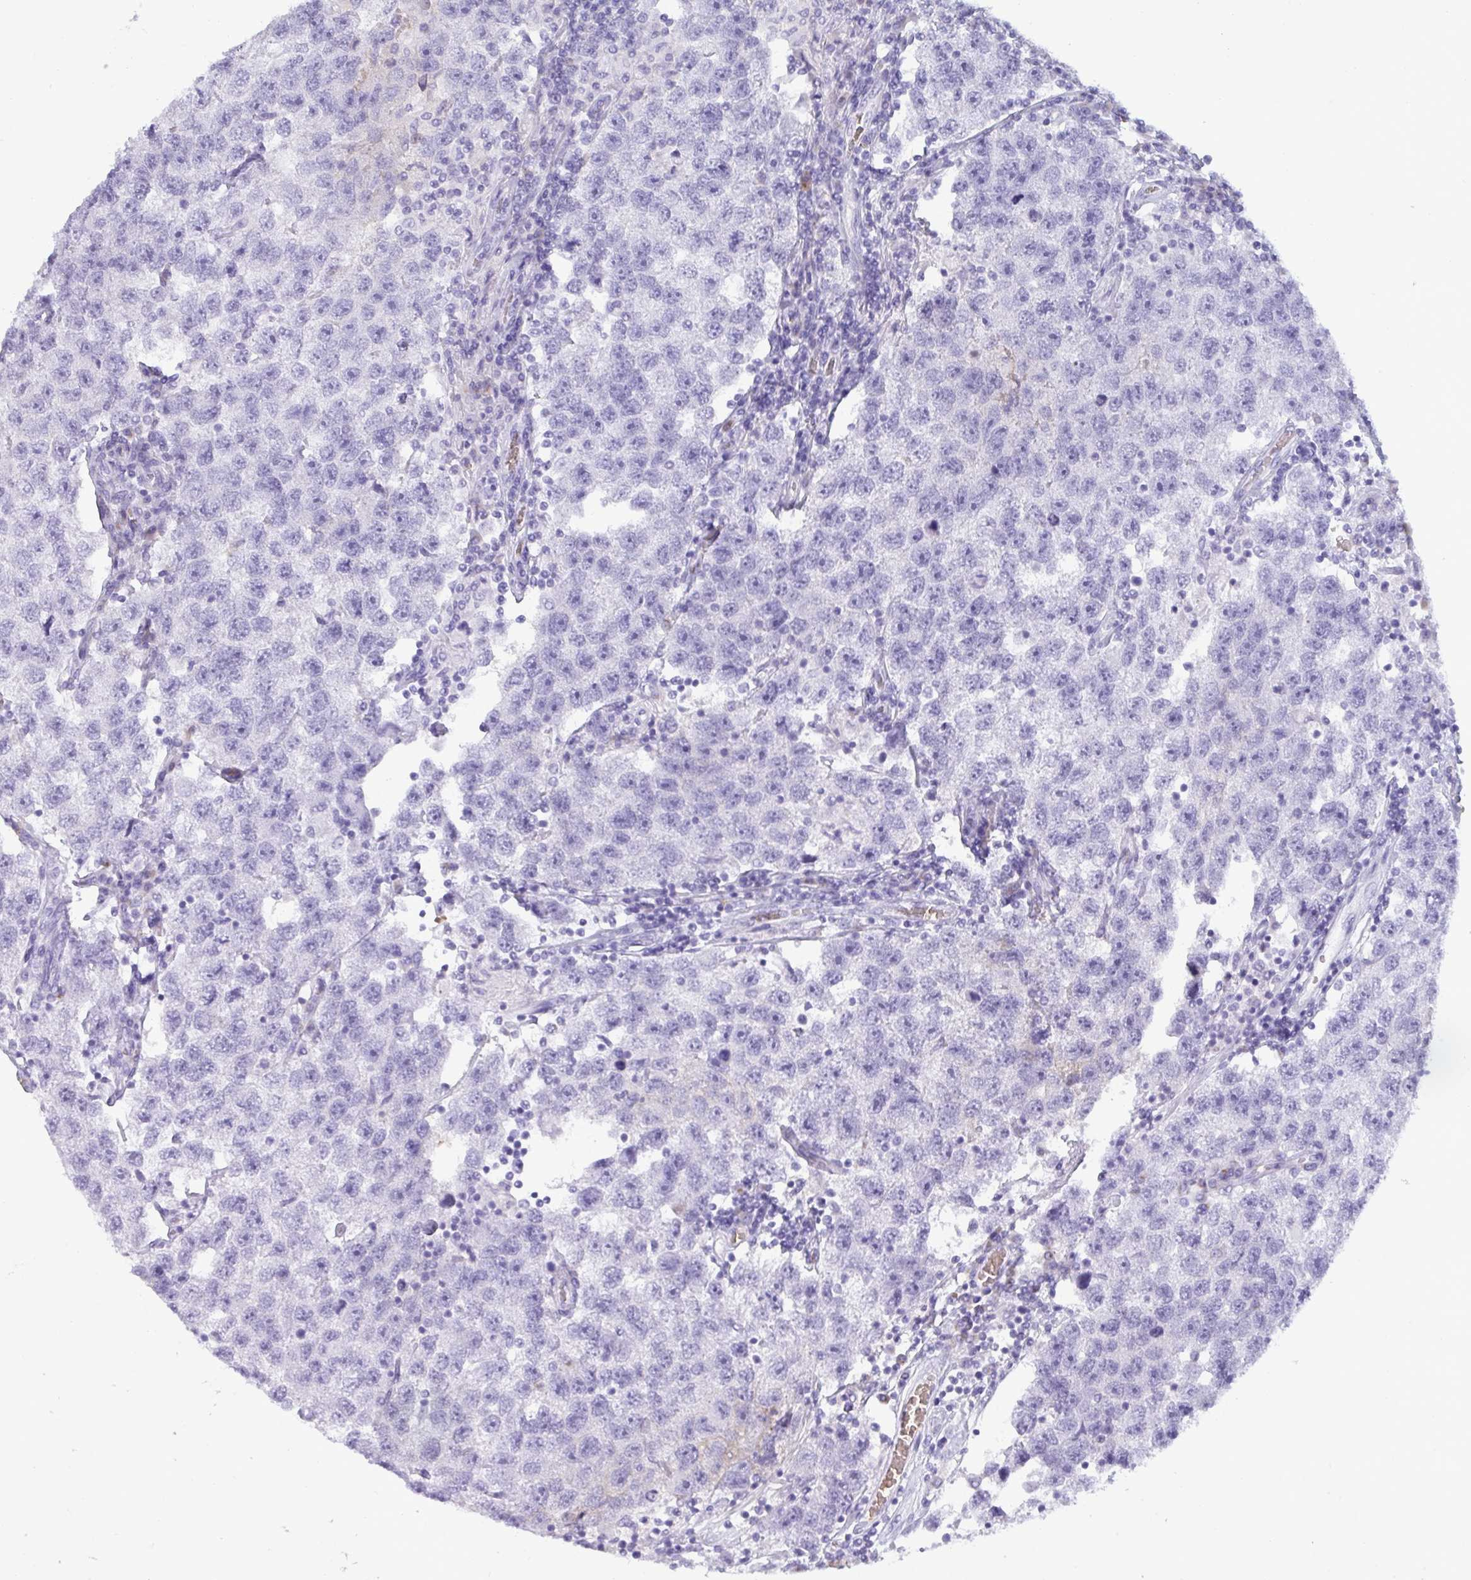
{"staining": {"intensity": "negative", "quantity": "none", "location": "none"}, "tissue": "testis cancer", "cell_type": "Tumor cells", "image_type": "cancer", "snomed": [{"axis": "morphology", "description": "Seminoma, NOS"}, {"axis": "topography", "description": "Testis"}], "caption": "DAB (3,3'-diaminobenzidine) immunohistochemical staining of human testis seminoma displays no significant staining in tumor cells.", "gene": "SLC2A1", "patient": {"sex": "male", "age": 26}}